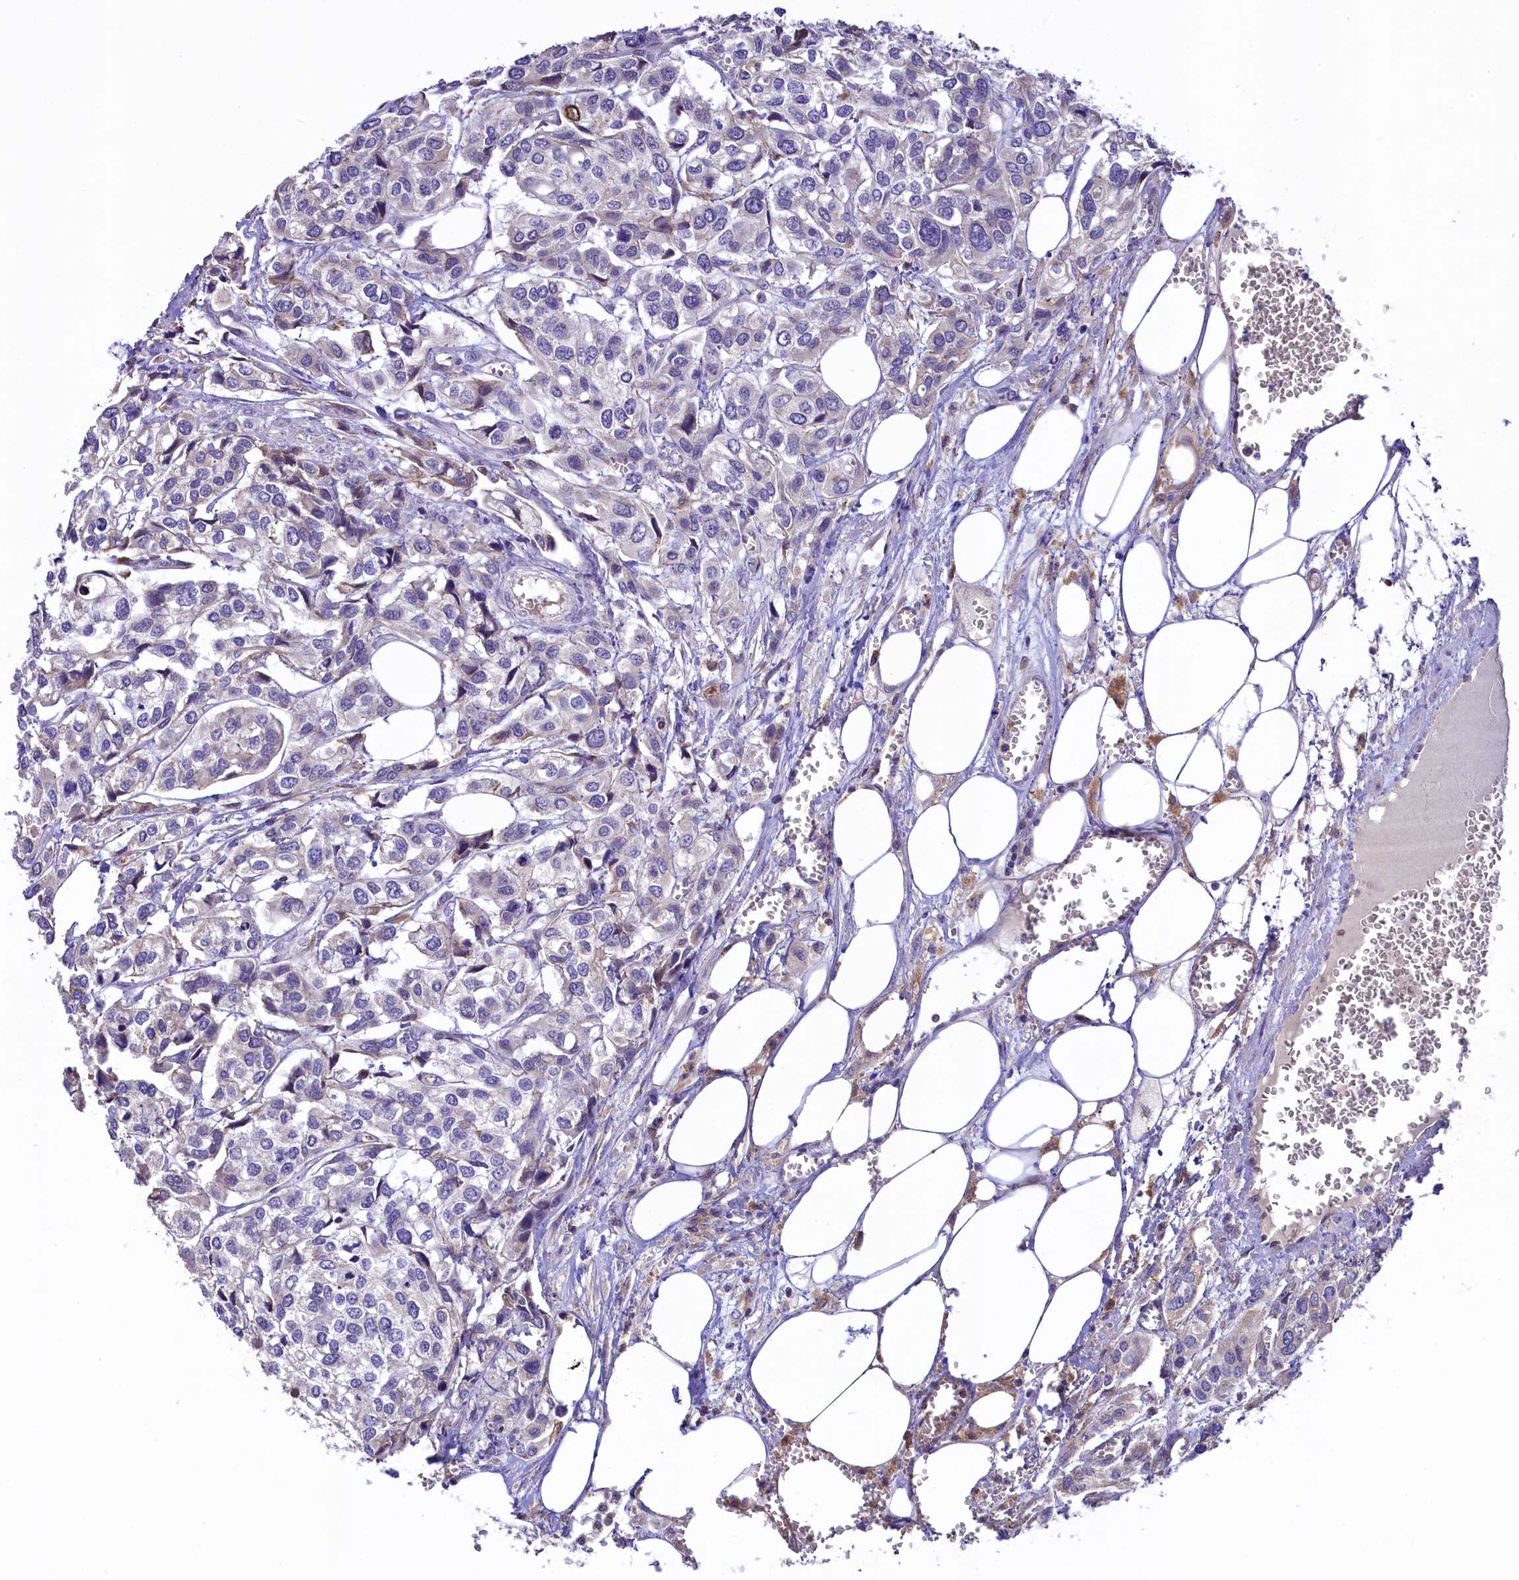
{"staining": {"intensity": "negative", "quantity": "none", "location": "none"}, "tissue": "urothelial cancer", "cell_type": "Tumor cells", "image_type": "cancer", "snomed": [{"axis": "morphology", "description": "Urothelial carcinoma, High grade"}, {"axis": "topography", "description": "Urinary bladder"}], "caption": "High power microscopy micrograph of an immunohistochemistry micrograph of urothelial cancer, revealing no significant staining in tumor cells. (DAB immunohistochemistry (IHC) with hematoxylin counter stain).", "gene": "HPS6", "patient": {"sex": "male", "age": 67}}